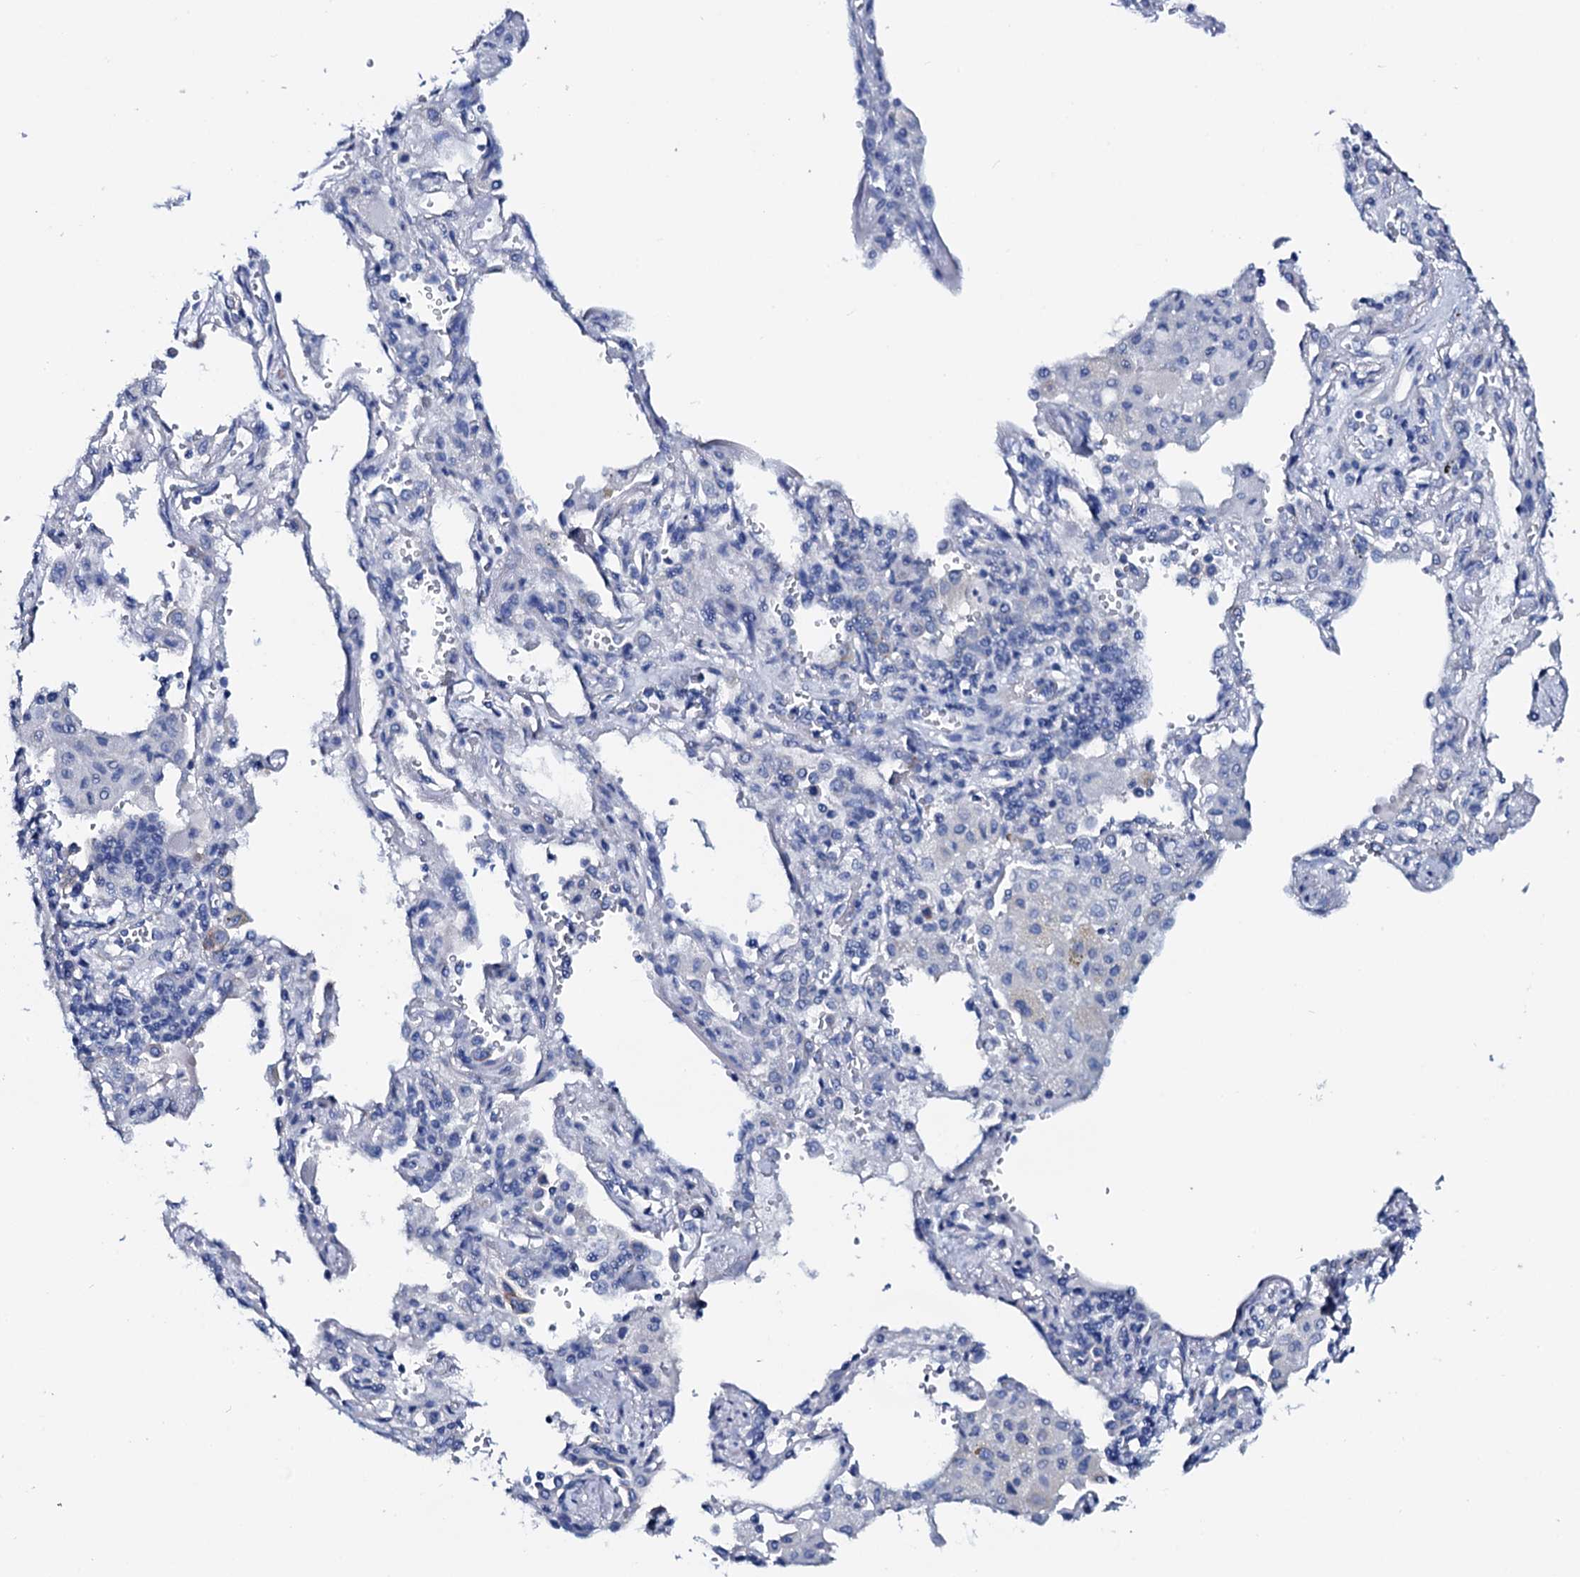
{"staining": {"intensity": "negative", "quantity": "none", "location": "none"}, "tissue": "lung cancer", "cell_type": "Tumor cells", "image_type": "cancer", "snomed": [{"axis": "morphology", "description": "Squamous cell carcinoma, NOS"}, {"axis": "topography", "description": "Lung"}], "caption": "Protein analysis of squamous cell carcinoma (lung) exhibits no significant staining in tumor cells. (Stains: DAB IHC with hematoxylin counter stain, Microscopy: brightfield microscopy at high magnification).", "gene": "GYS2", "patient": {"sex": "female", "age": 73}}